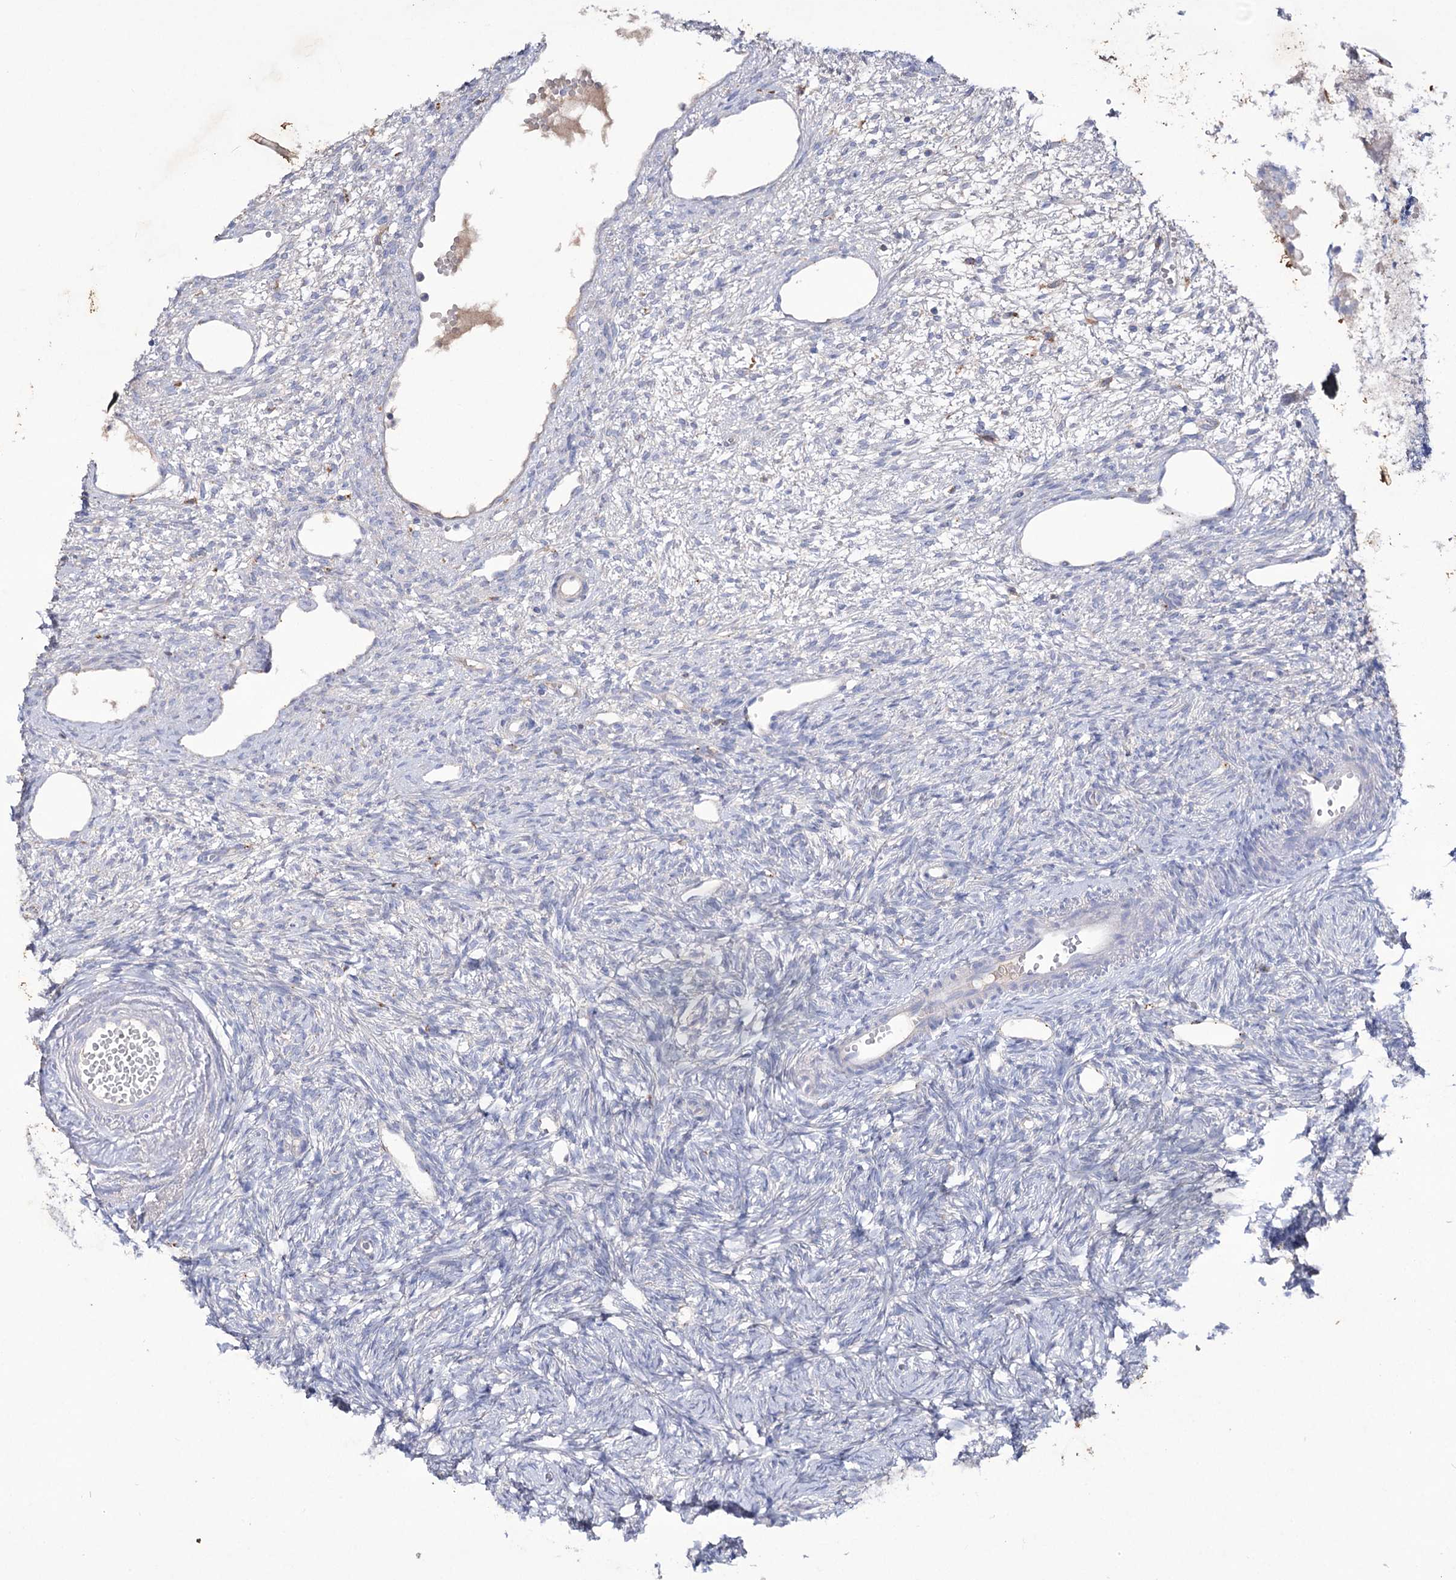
{"staining": {"intensity": "negative", "quantity": "none", "location": "none"}, "tissue": "ovary", "cell_type": "Ovarian stroma cells", "image_type": "normal", "snomed": [{"axis": "morphology", "description": "Normal tissue, NOS"}, {"axis": "topography", "description": "Ovary"}], "caption": "This is a histopathology image of immunohistochemistry (IHC) staining of unremarkable ovary, which shows no positivity in ovarian stroma cells. The staining is performed using DAB (3,3'-diaminobenzidine) brown chromogen with nuclei counter-stained in using hematoxylin.", "gene": "NAGLU", "patient": {"sex": "female", "age": 51}}